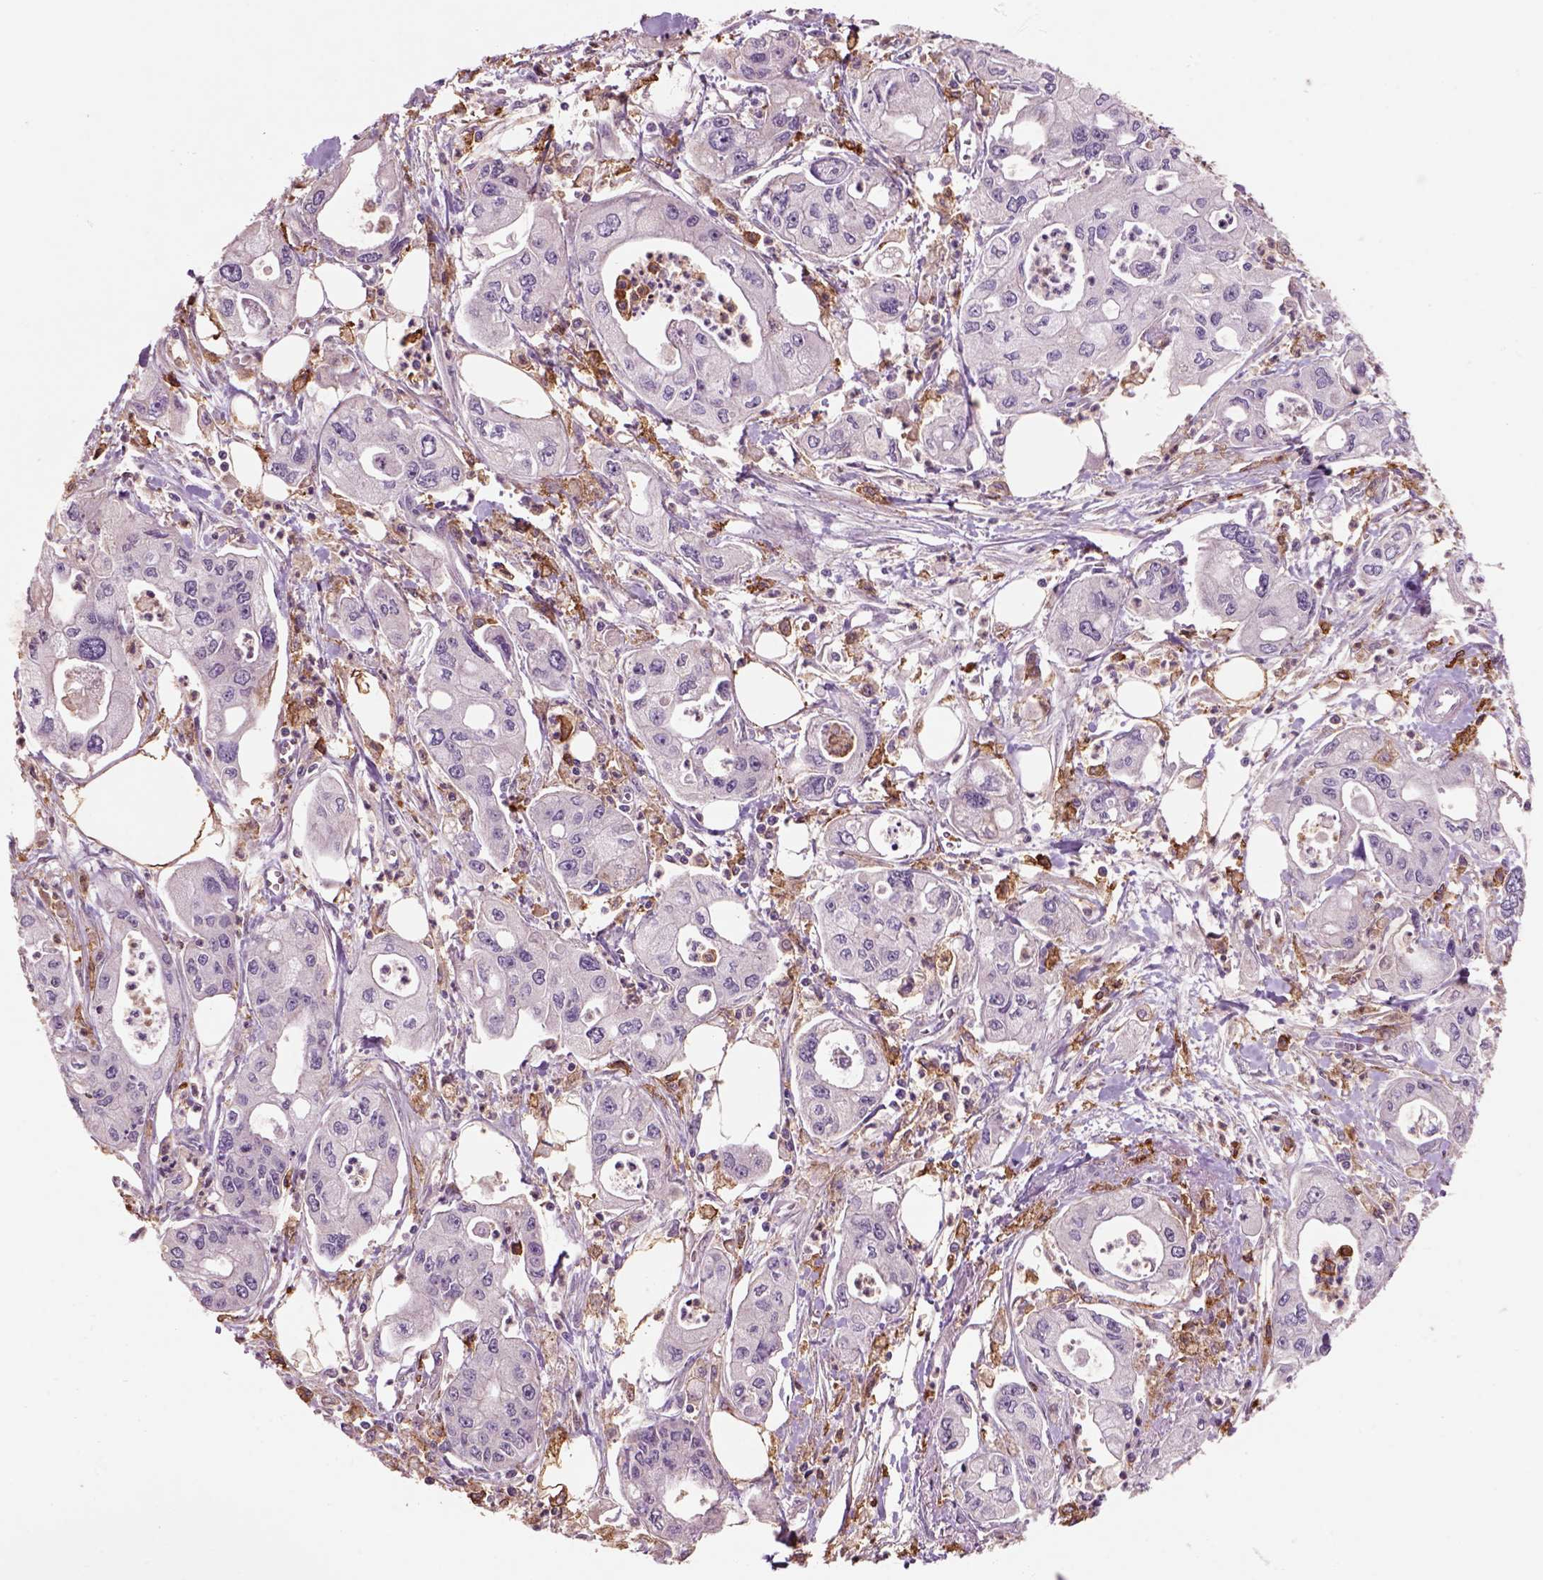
{"staining": {"intensity": "negative", "quantity": "none", "location": "none"}, "tissue": "pancreatic cancer", "cell_type": "Tumor cells", "image_type": "cancer", "snomed": [{"axis": "morphology", "description": "Adenocarcinoma, NOS"}, {"axis": "topography", "description": "Pancreas"}], "caption": "IHC image of pancreatic cancer stained for a protein (brown), which reveals no expression in tumor cells.", "gene": "CD14", "patient": {"sex": "male", "age": 70}}